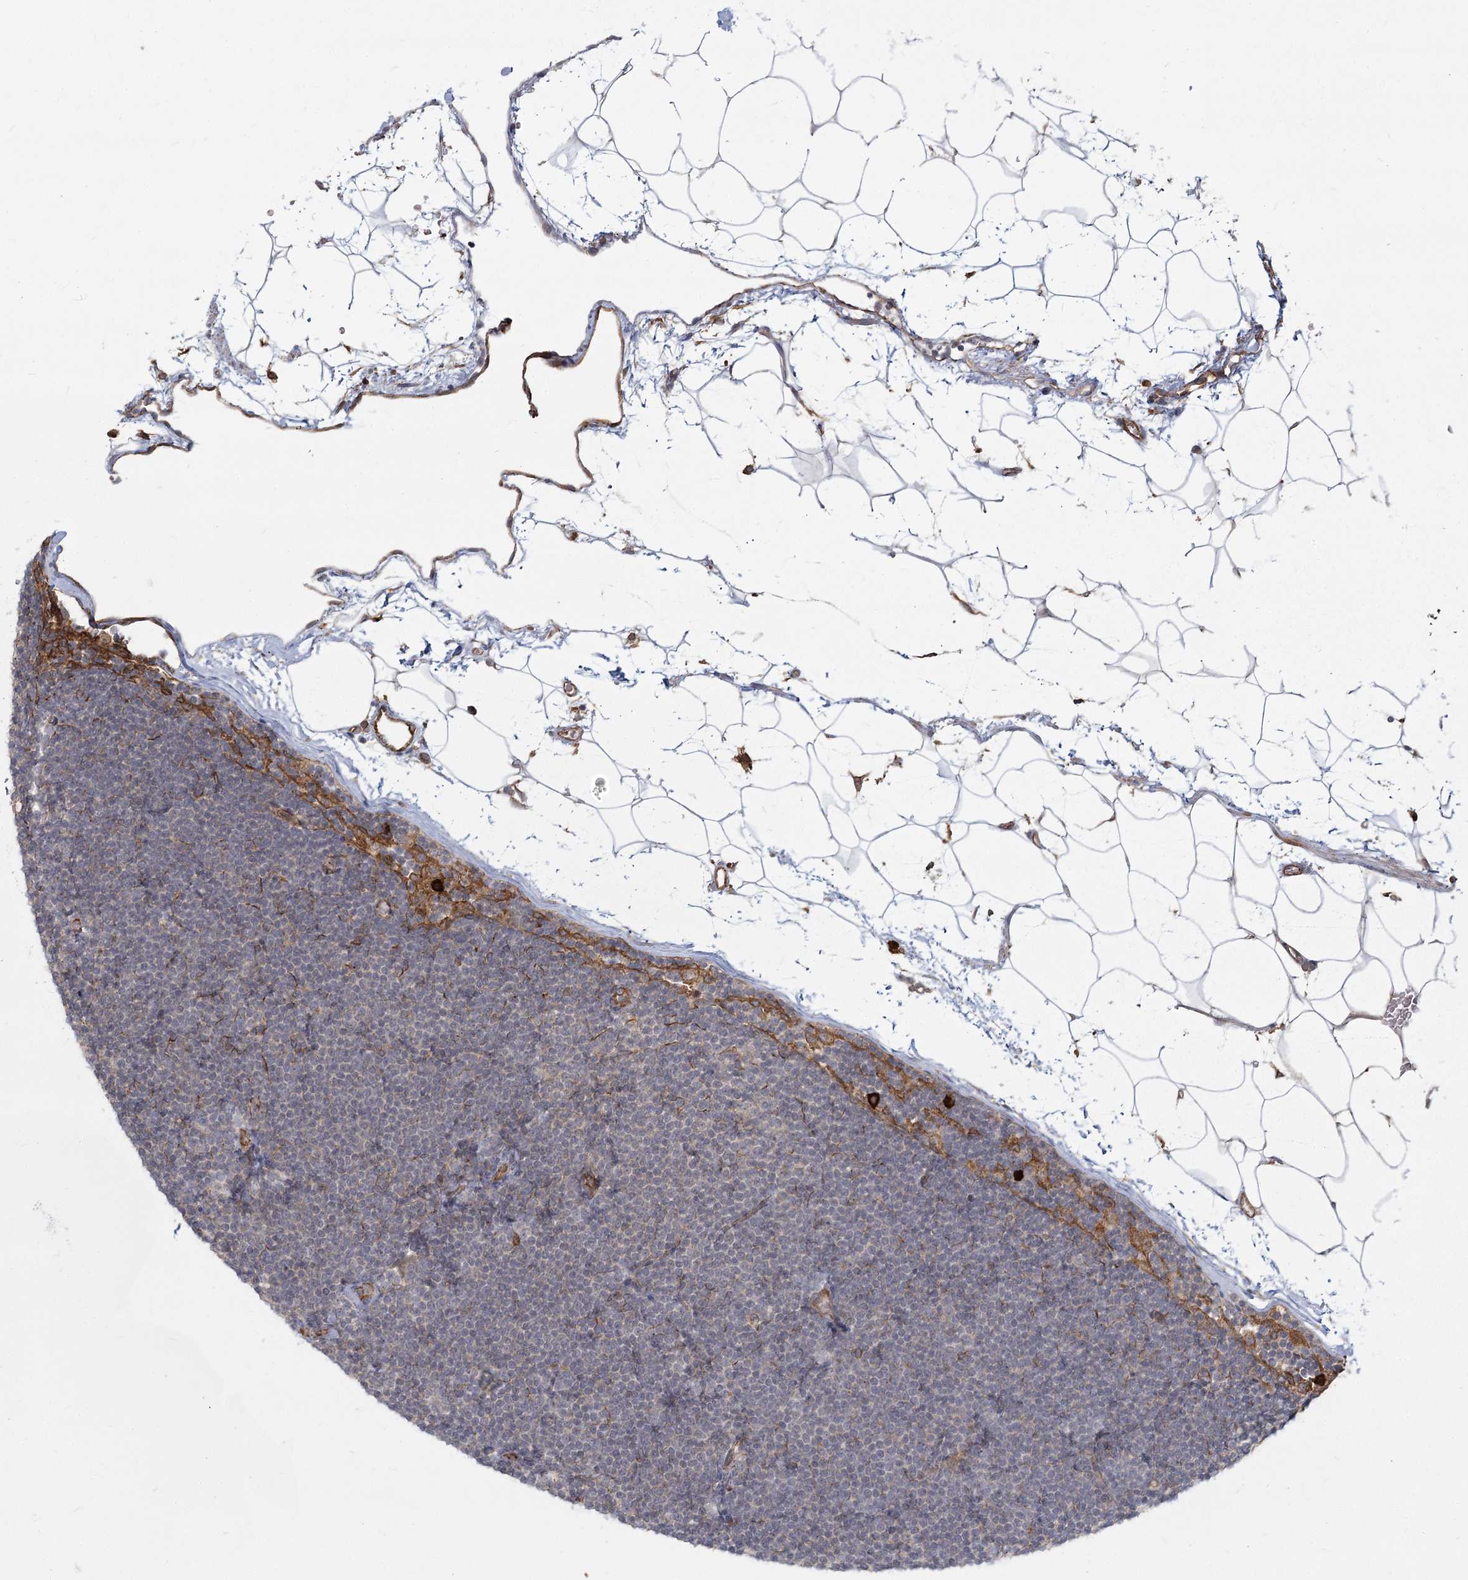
{"staining": {"intensity": "negative", "quantity": "none", "location": "none"}, "tissue": "lymphoma", "cell_type": "Tumor cells", "image_type": "cancer", "snomed": [{"axis": "morphology", "description": "Malignant lymphoma, non-Hodgkin's type, Low grade"}, {"axis": "topography", "description": "Lymph node"}], "caption": "The micrograph exhibits no staining of tumor cells in lymphoma.", "gene": "AP2M1", "patient": {"sex": "female", "age": 53}}